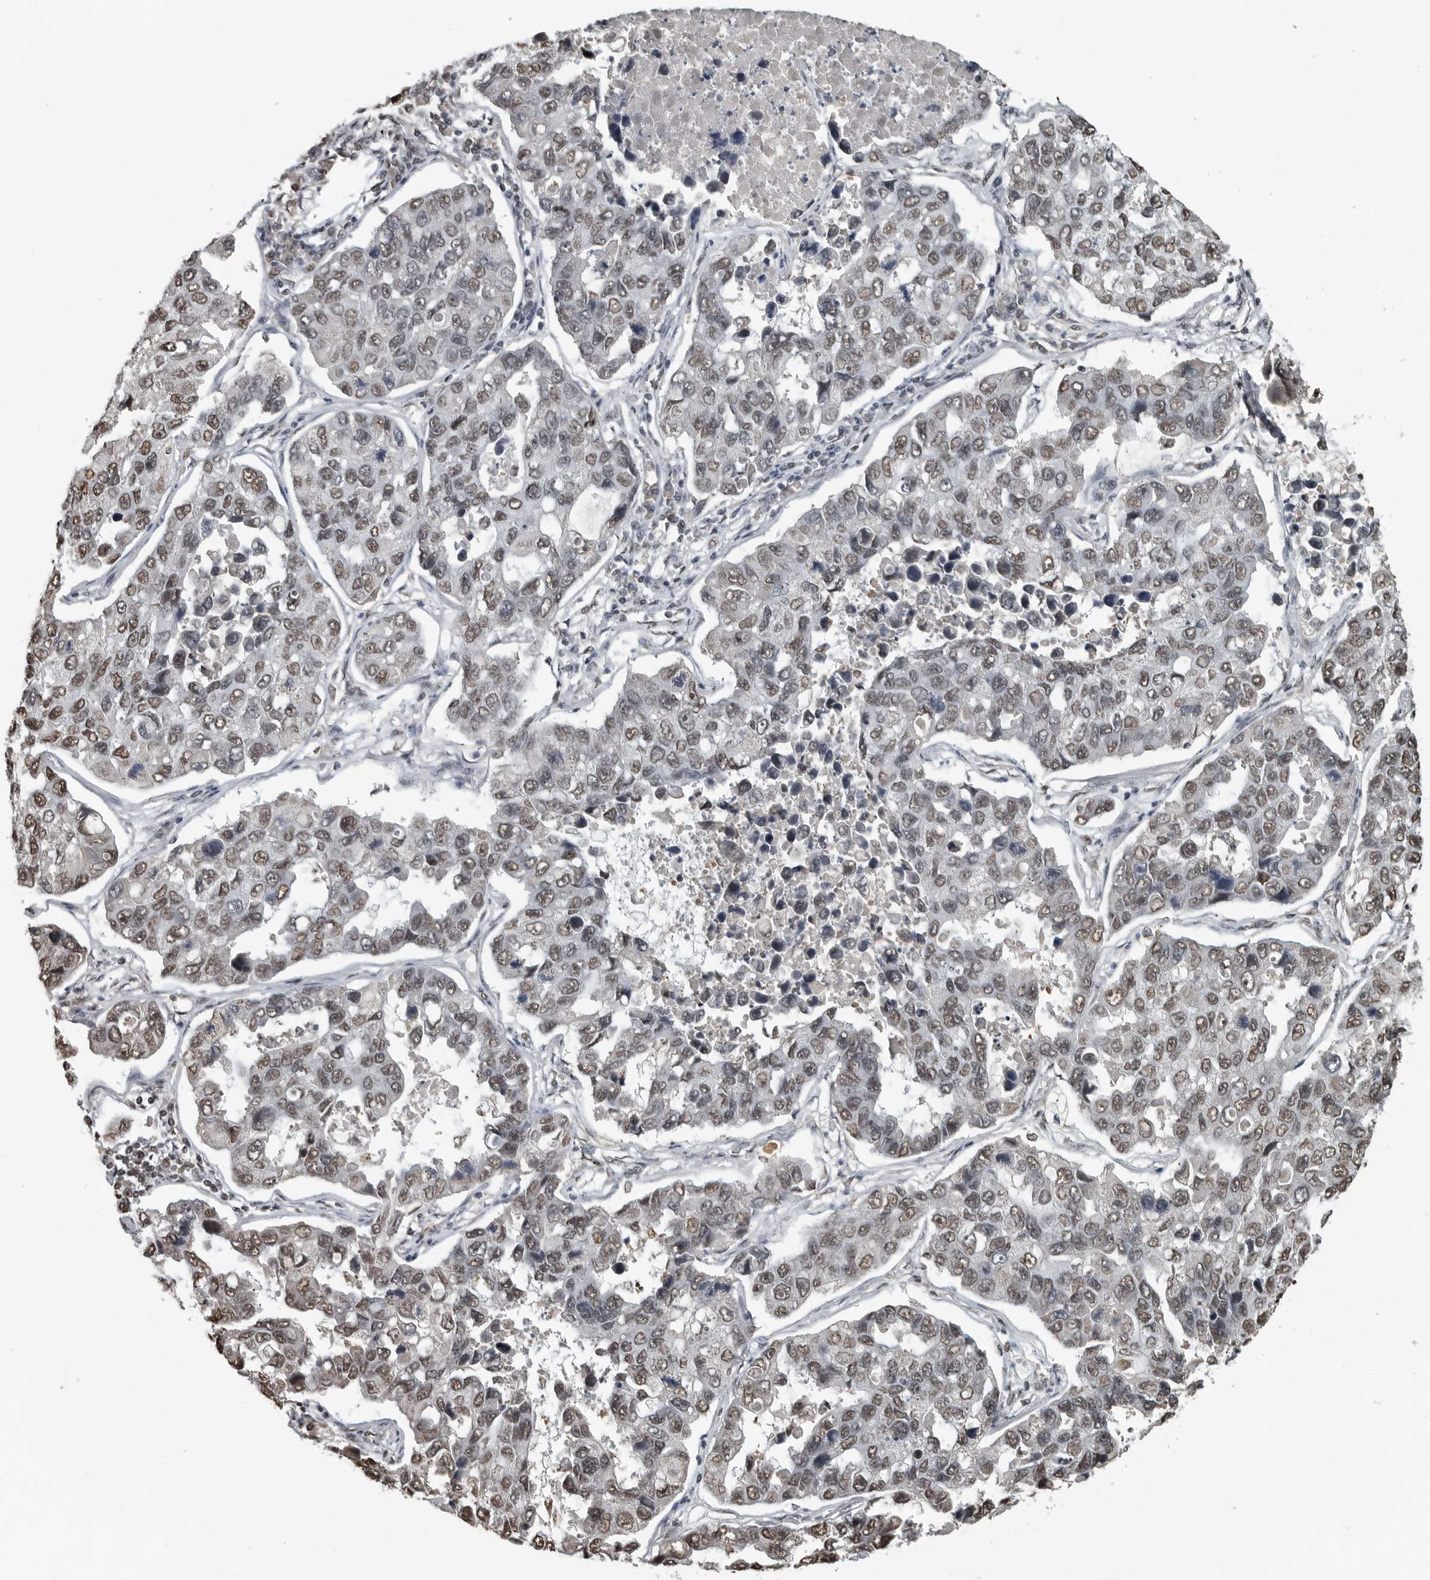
{"staining": {"intensity": "moderate", "quantity": ">75%", "location": "nuclear"}, "tissue": "lung cancer", "cell_type": "Tumor cells", "image_type": "cancer", "snomed": [{"axis": "morphology", "description": "Adenocarcinoma, NOS"}, {"axis": "topography", "description": "Lung"}], "caption": "Adenocarcinoma (lung) stained with immunohistochemistry (IHC) reveals moderate nuclear positivity in about >75% of tumor cells.", "gene": "TGS1", "patient": {"sex": "male", "age": 64}}